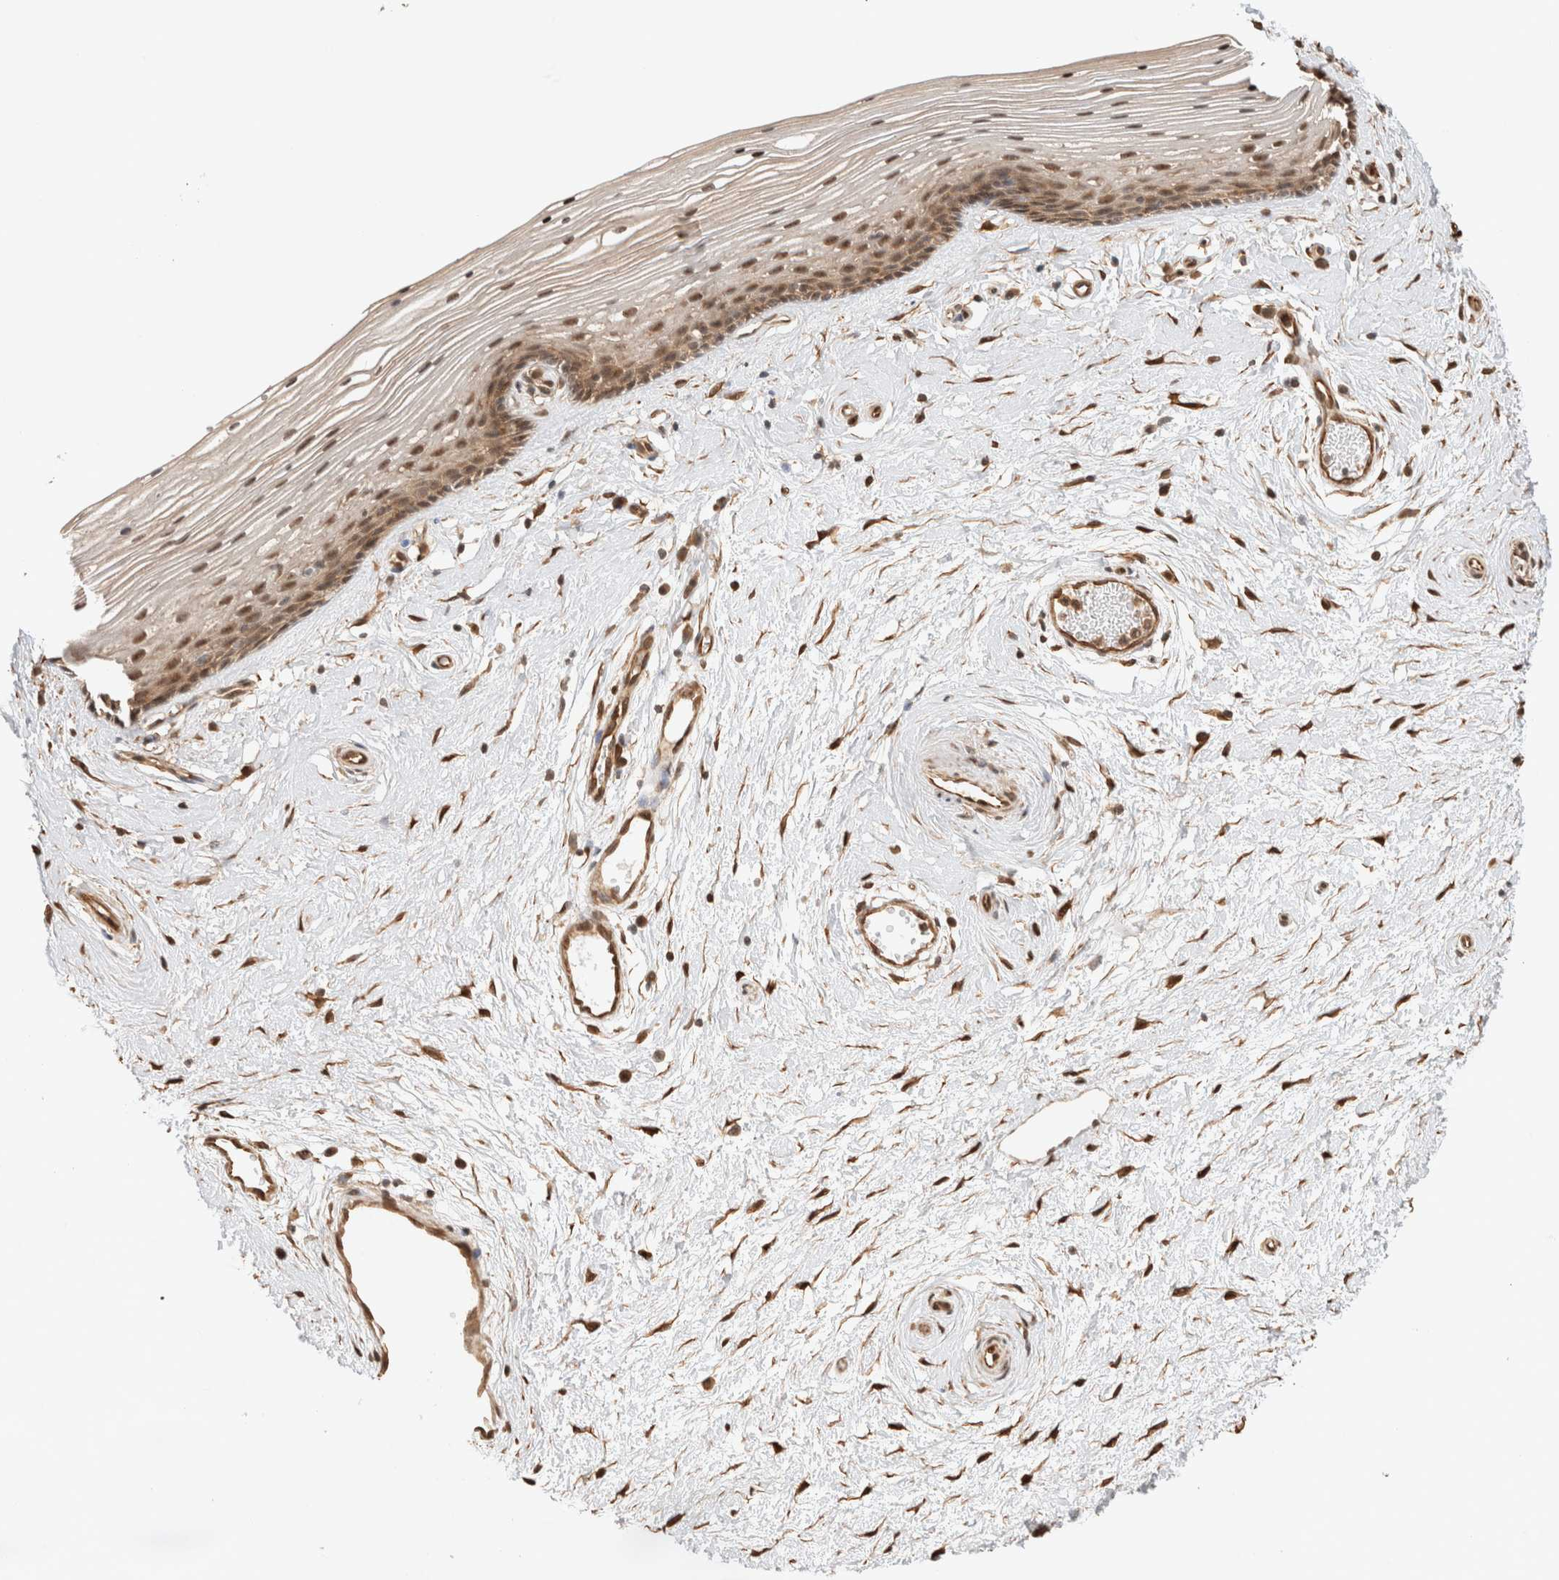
{"staining": {"intensity": "moderate", "quantity": ">75%", "location": "nuclear"}, "tissue": "vagina", "cell_type": "Squamous epithelial cells", "image_type": "normal", "snomed": [{"axis": "morphology", "description": "Normal tissue, NOS"}, {"axis": "topography", "description": "Vagina"}], "caption": "Protein expression by IHC shows moderate nuclear expression in approximately >75% of squamous epithelial cells in normal vagina. (Stains: DAB (3,3'-diaminobenzidine) in brown, nuclei in blue, Microscopy: brightfield microscopy at high magnification).", "gene": "OTUD6B", "patient": {"sex": "female", "age": 46}}